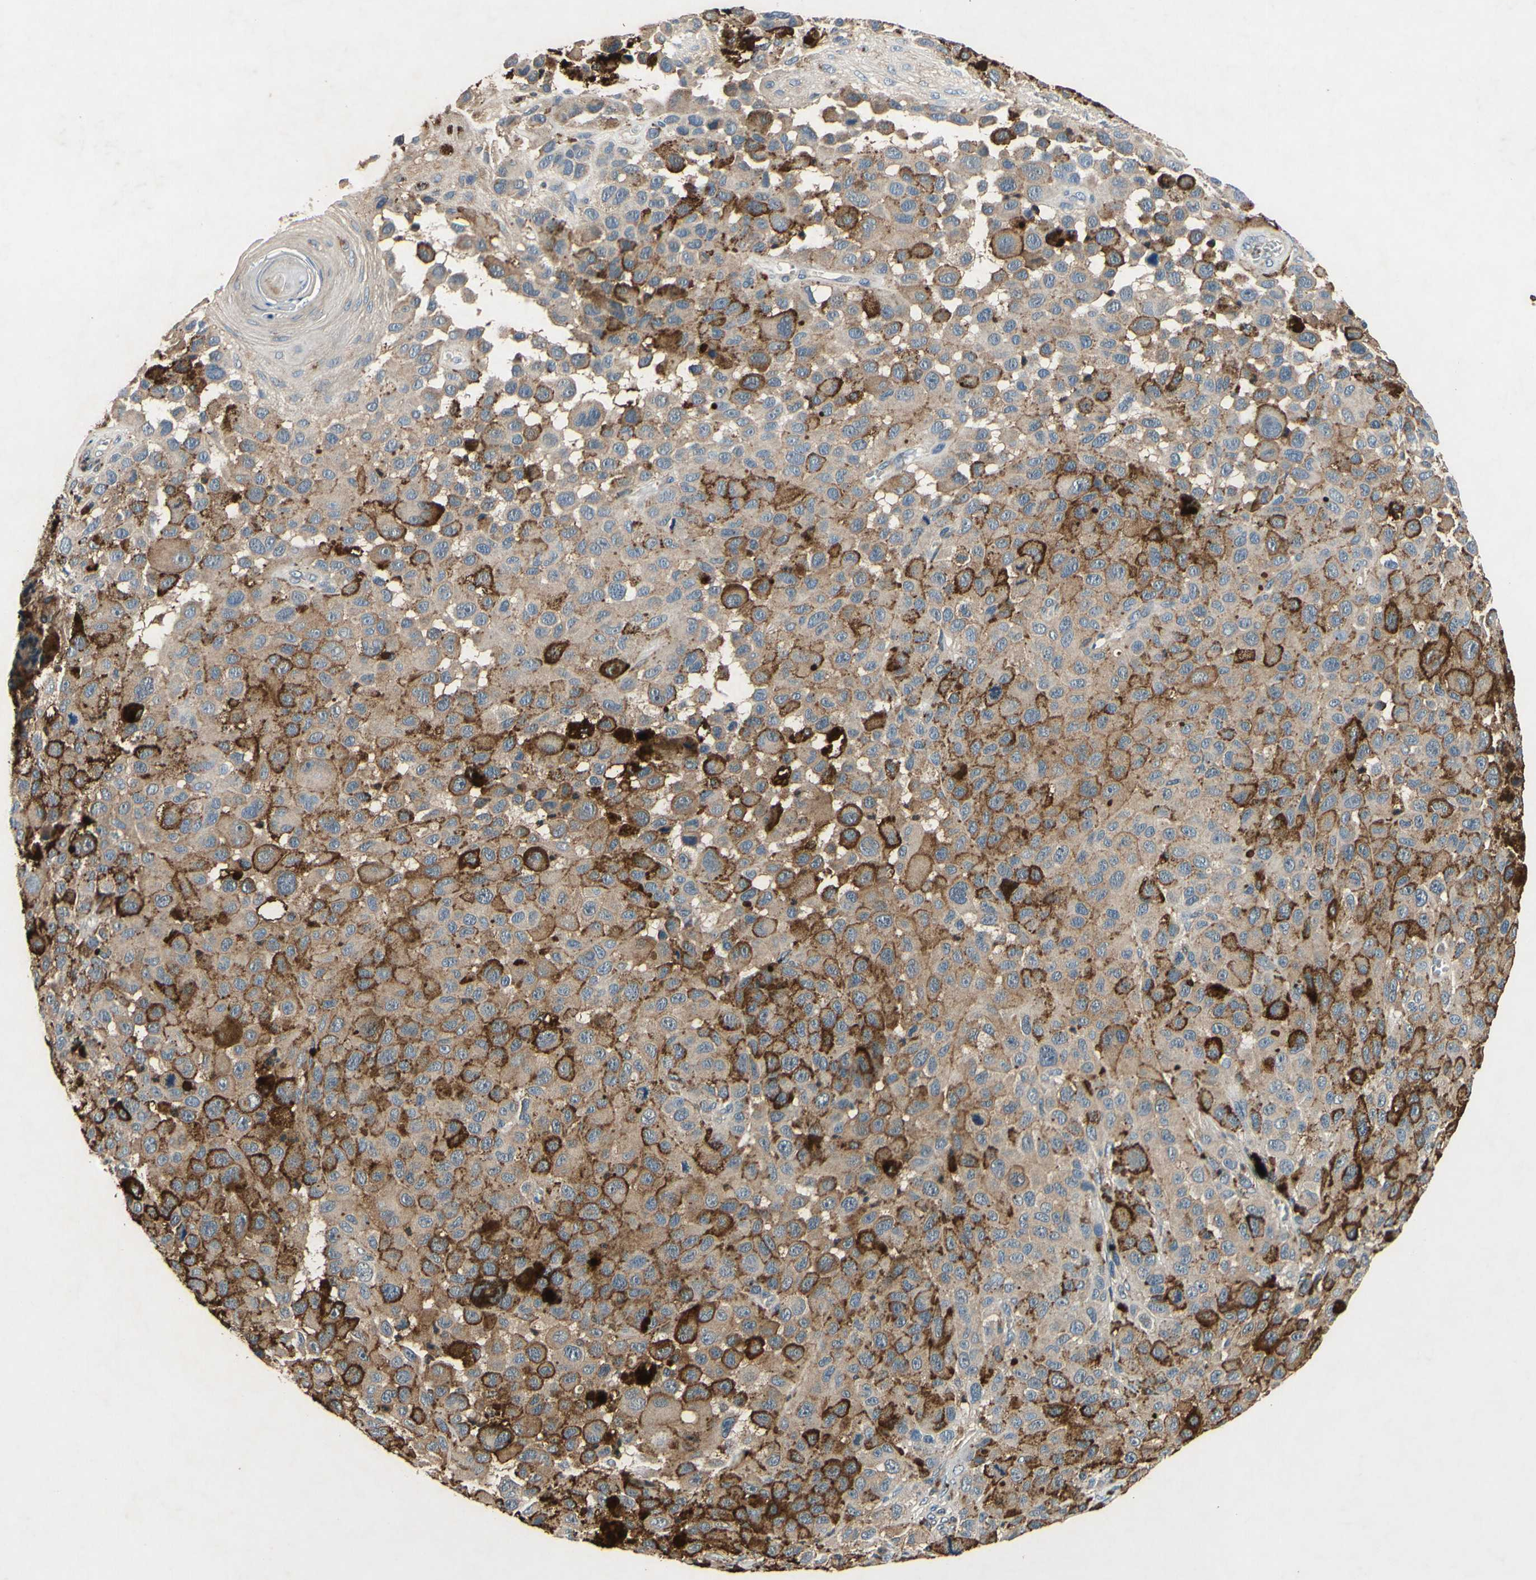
{"staining": {"intensity": "strong", "quantity": "<25%", "location": "cytoplasmic/membranous"}, "tissue": "melanoma", "cell_type": "Tumor cells", "image_type": "cancer", "snomed": [{"axis": "morphology", "description": "Malignant melanoma, NOS"}, {"axis": "topography", "description": "Skin"}], "caption": "Human malignant melanoma stained with a brown dye reveals strong cytoplasmic/membranous positive positivity in about <25% of tumor cells.", "gene": "PLA2G4A", "patient": {"sex": "male", "age": 96}}